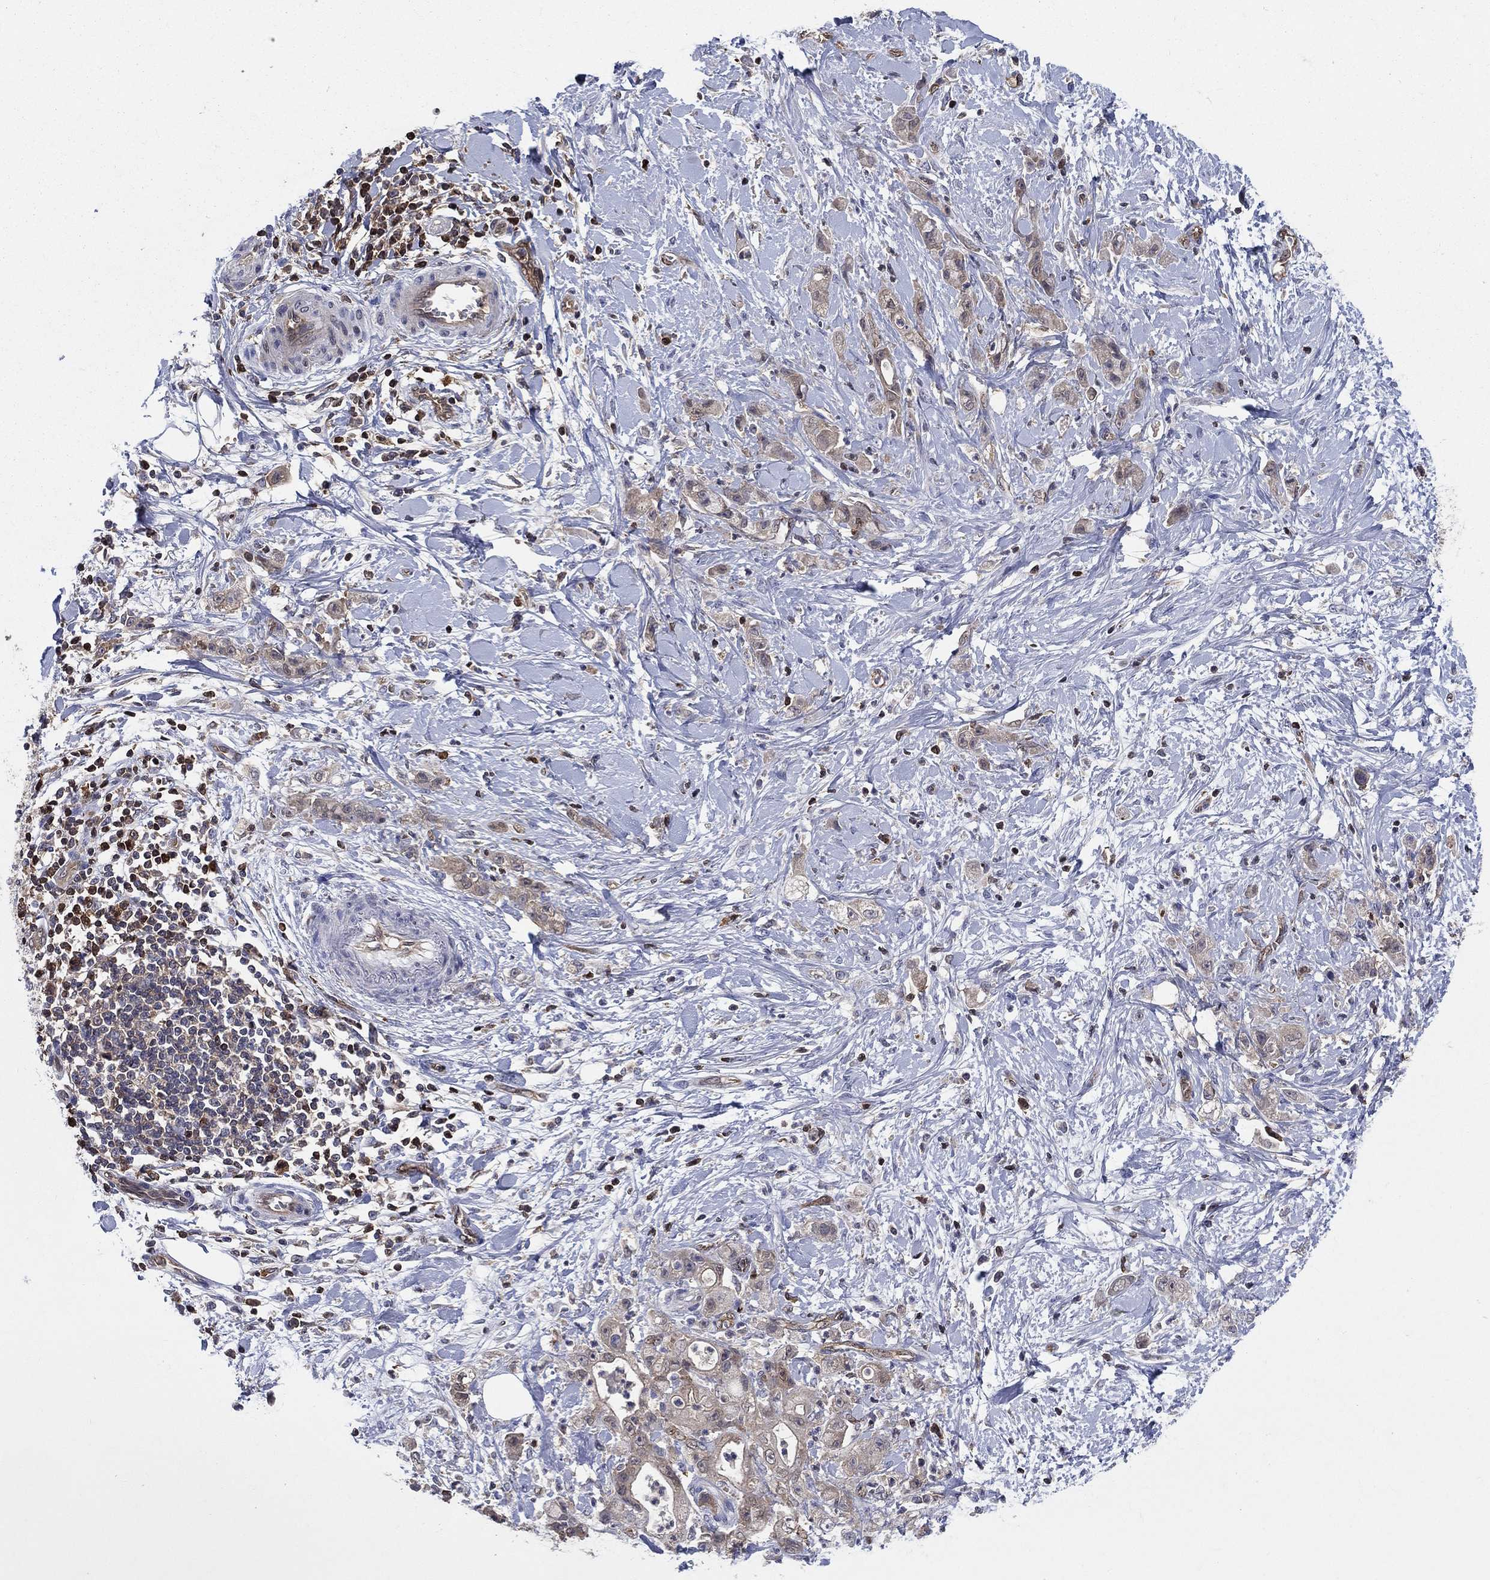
{"staining": {"intensity": "weak", "quantity": ">75%", "location": "cytoplasmic/membranous"}, "tissue": "stomach cancer", "cell_type": "Tumor cells", "image_type": "cancer", "snomed": [{"axis": "morphology", "description": "Adenocarcinoma, NOS"}, {"axis": "topography", "description": "Stomach"}], "caption": "Protein analysis of adenocarcinoma (stomach) tissue shows weak cytoplasmic/membranous staining in approximately >75% of tumor cells. The staining is performed using DAB brown chromogen to label protein expression. The nuclei are counter-stained blue using hematoxylin.", "gene": "AGFG2", "patient": {"sex": "male", "age": 58}}